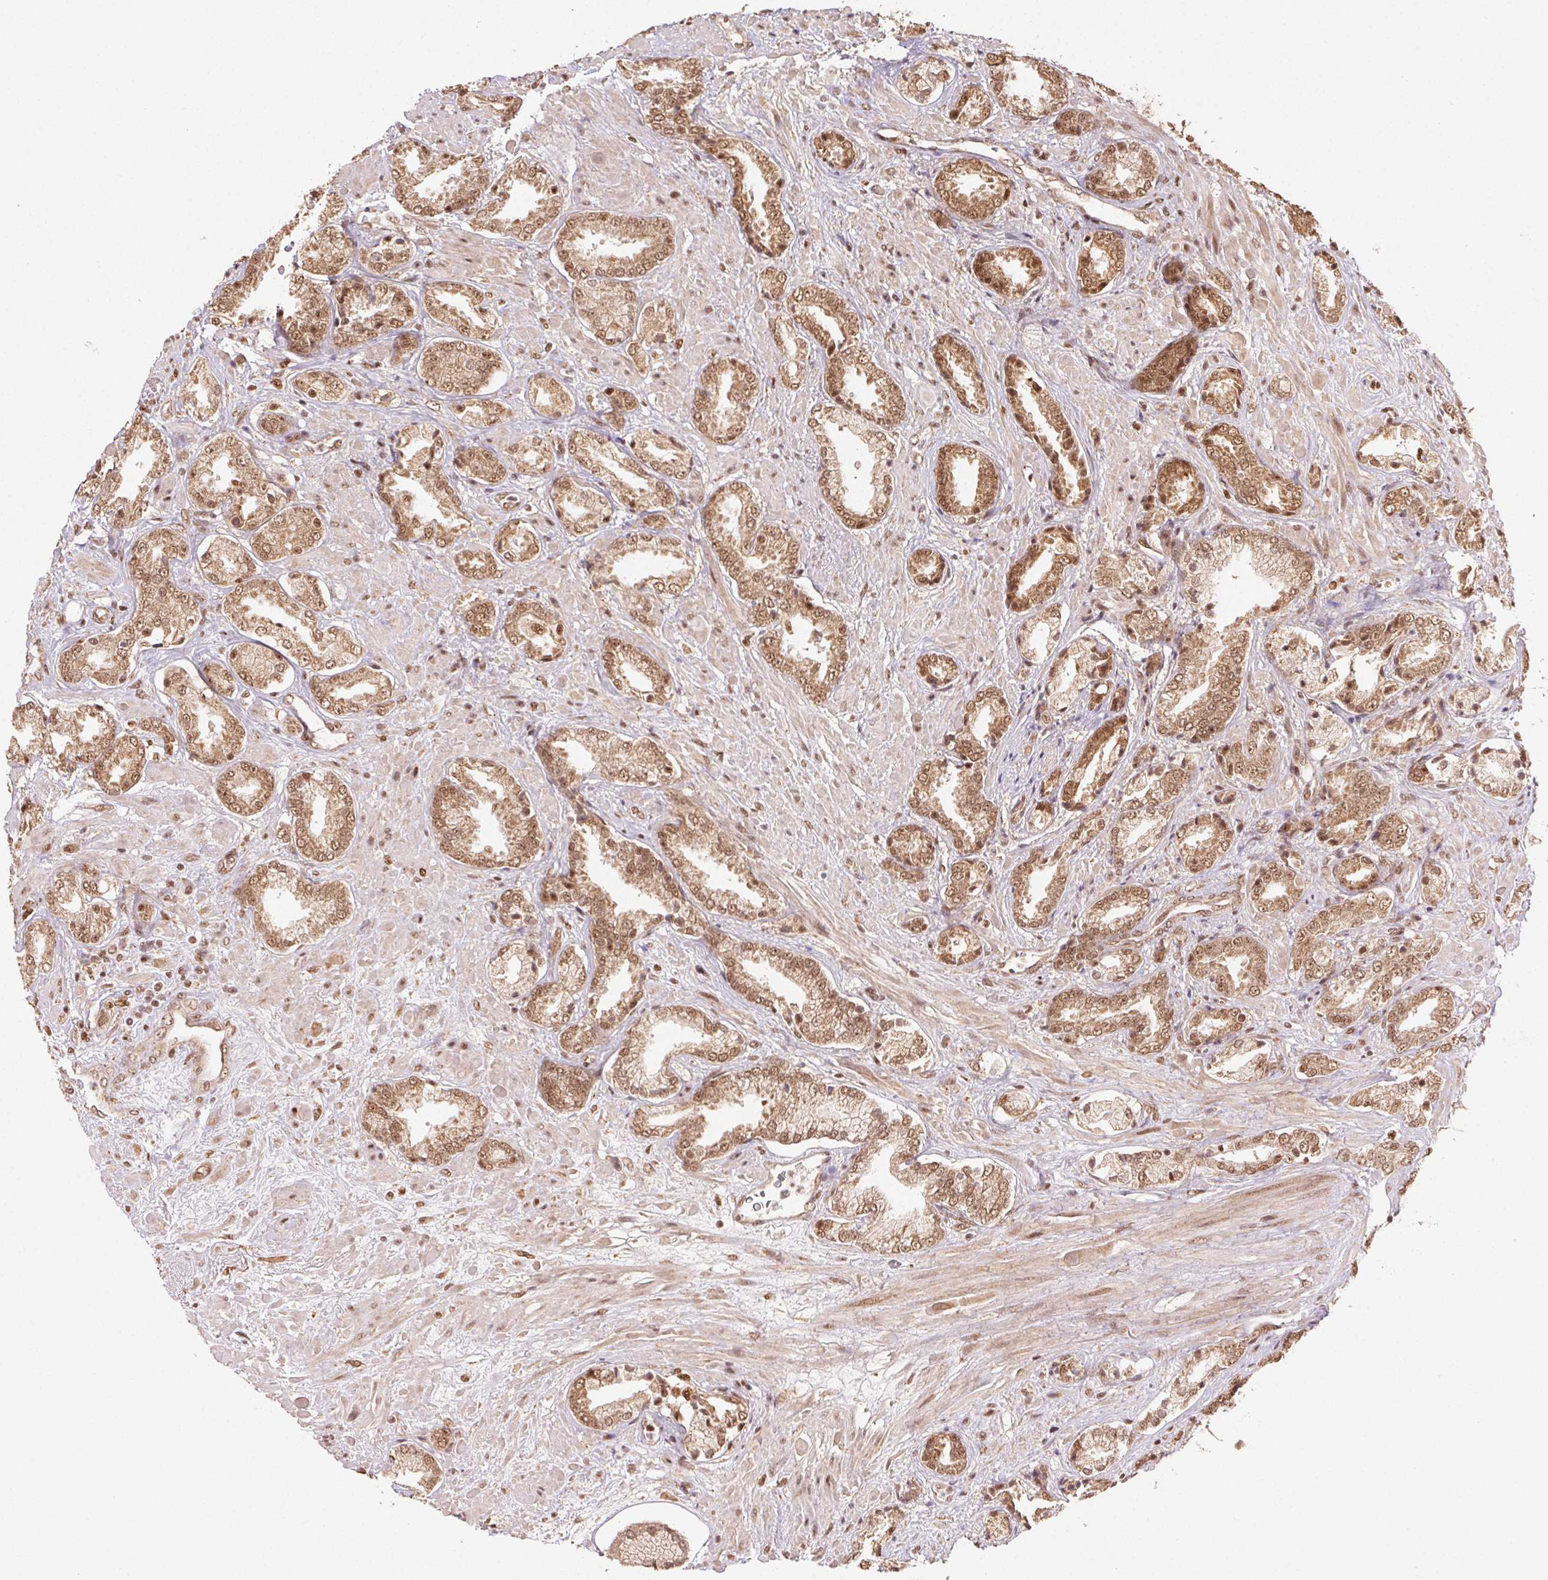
{"staining": {"intensity": "moderate", "quantity": ">75%", "location": "cytoplasmic/membranous,nuclear"}, "tissue": "prostate cancer", "cell_type": "Tumor cells", "image_type": "cancer", "snomed": [{"axis": "morphology", "description": "Adenocarcinoma, High grade"}, {"axis": "topography", "description": "Prostate"}], "caption": "Moderate cytoplasmic/membranous and nuclear staining for a protein is appreciated in about >75% of tumor cells of prostate high-grade adenocarcinoma using immunohistochemistry.", "gene": "TREML4", "patient": {"sex": "male", "age": 56}}